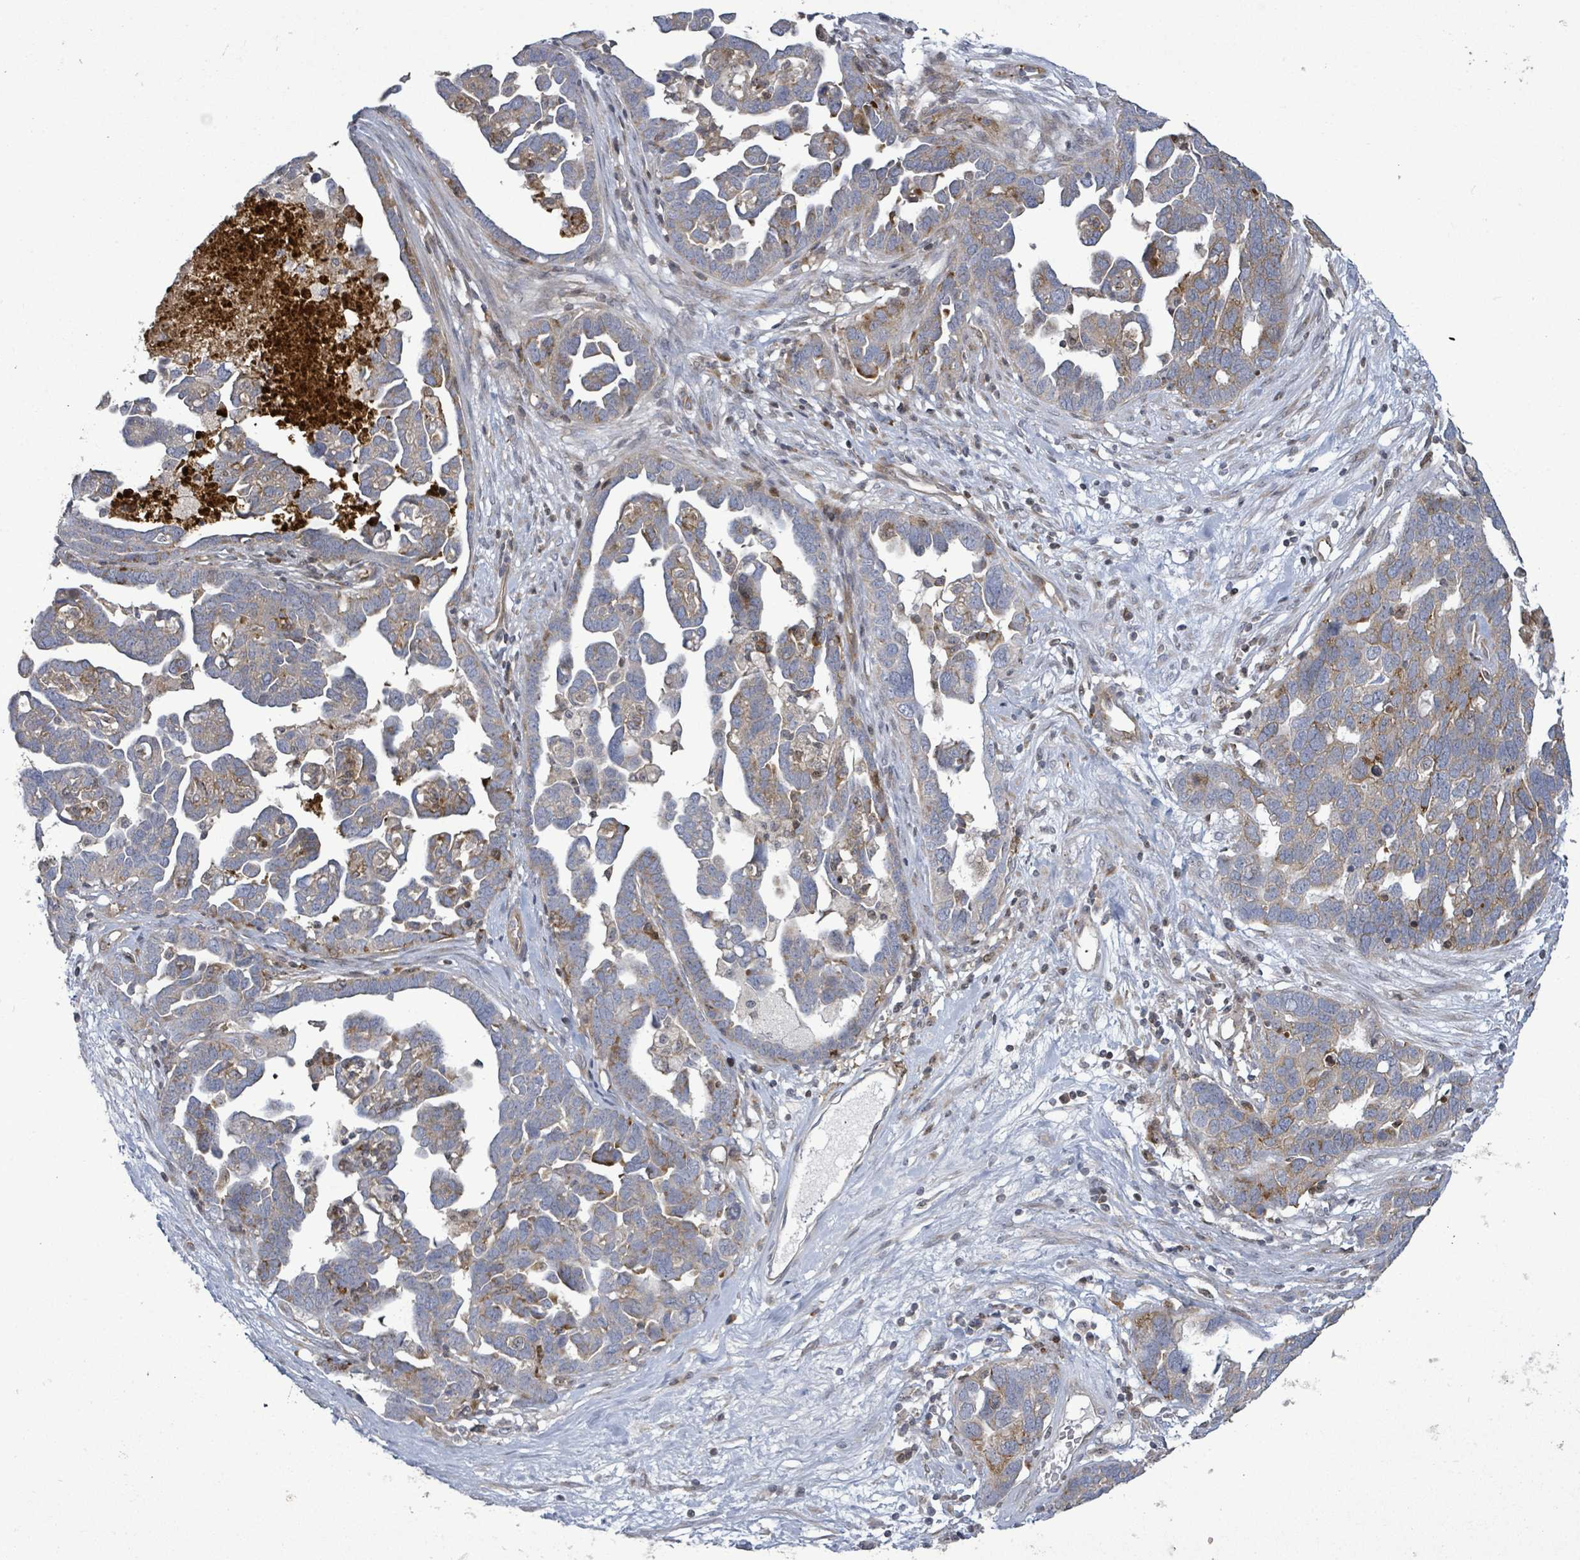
{"staining": {"intensity": "weak", "quantity": "25%-75%", "location": "cytoplasmic/membranous"}, "tissue": "ovarian cancer", "cell_type": "Tumor cells", "image_type": "cancer", "snomed": [{"axis": "morphology", "description": "Cystadenocarcinoma, serous, NOS"}, {"axis": "topography", "description": "Ovary"}], "caption": "Immunohistochemical staining of human ovarian serous cystadenocarcinoma reveals low levels of weak cytoplasmic/membranous expression in about 25%-75% of tumor cells.", "gene": "LILRA4", "patient": {"sex": "female", "age": 54}}